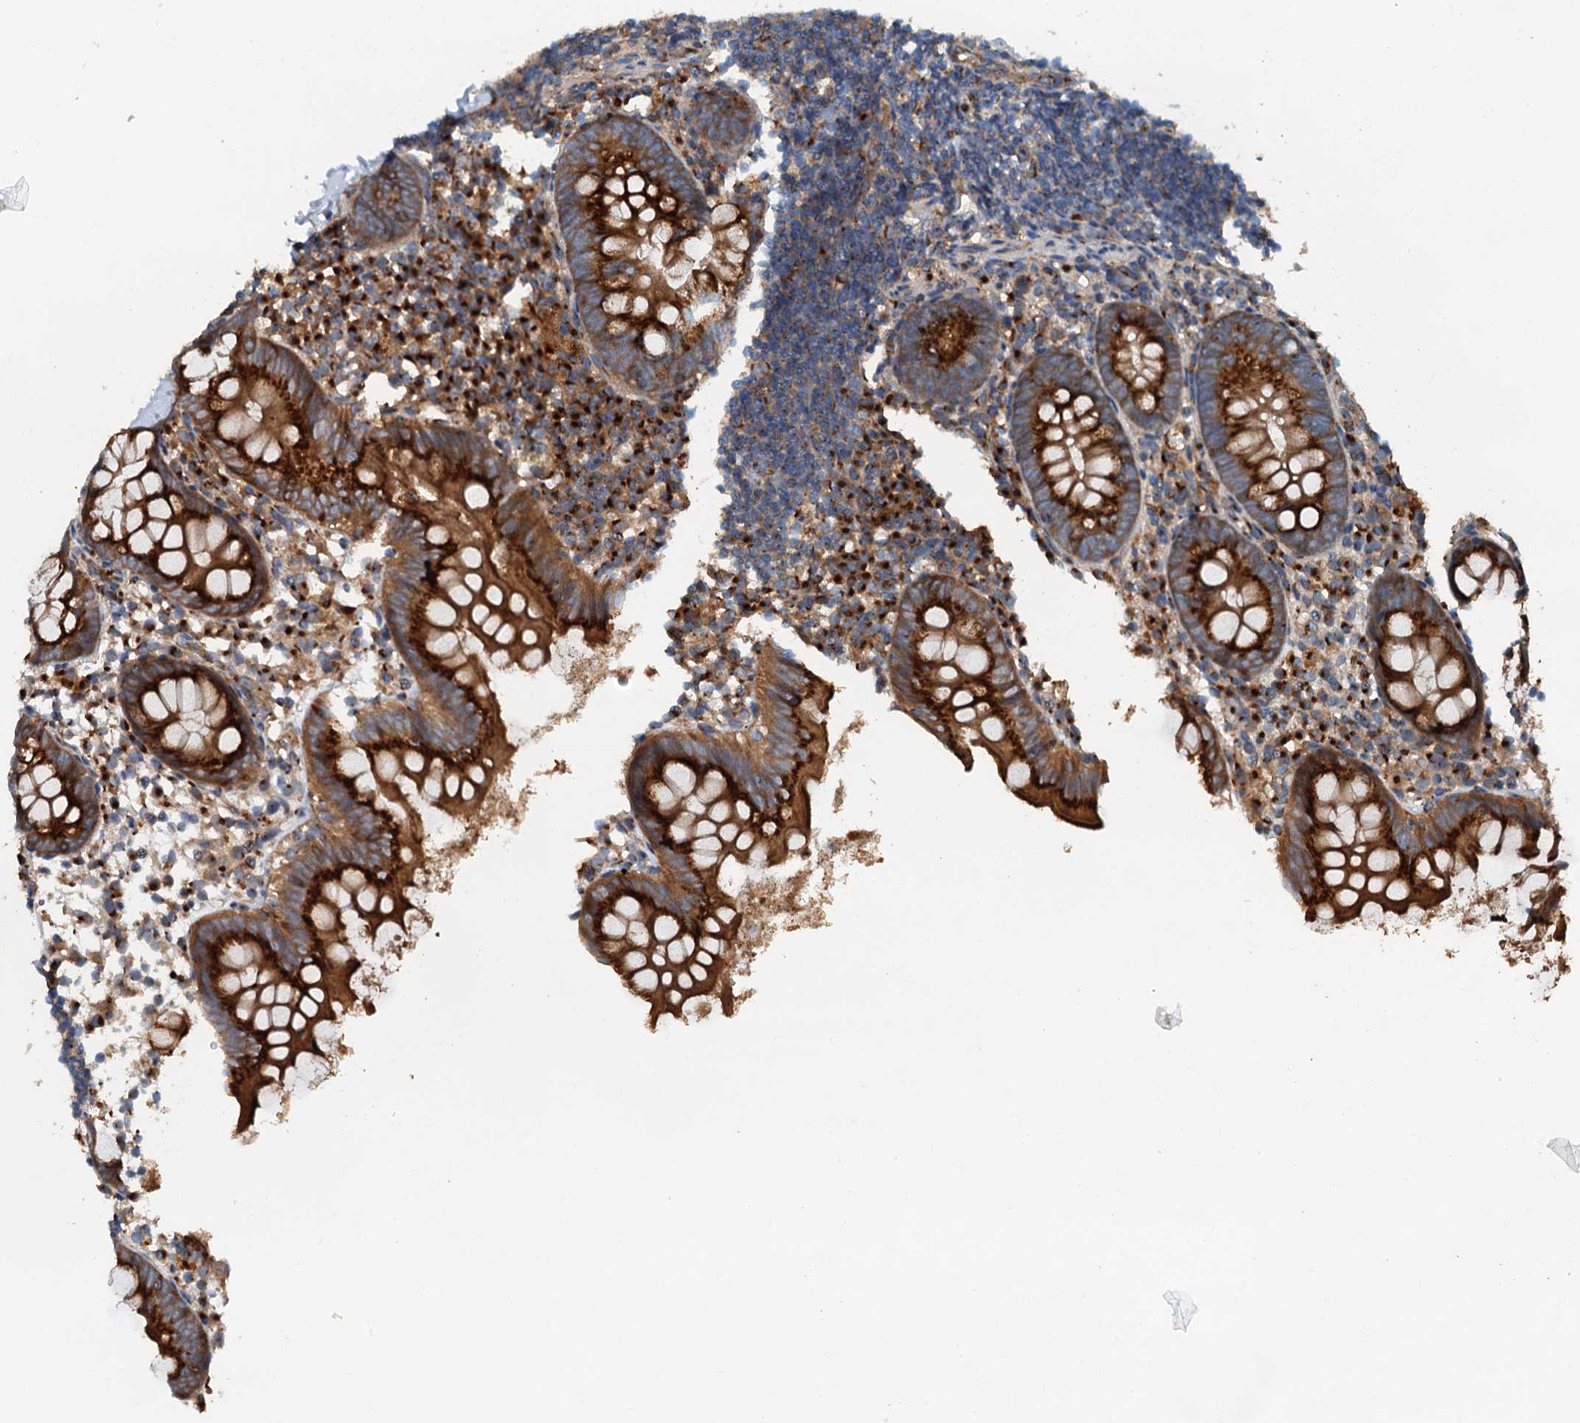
{"staining": {"intensity": "strong", "quantity": ">75%", "location": "cytoplasmic/membranous"}, "tissue": "appendix", "cell_type": "Glandular cells", "image_type": "normal", "snomed": [{"axis": "morphology", "description": "Normal tissue, NOS"}, {"axis": "topography", "description": "Appendix"}], "caption": "Protein analysis of unremarkable appendix displays strong cytoplasmic/membranous staining in about >75% of glandular cells.", "gene": "COG3", "patient": {"sex": "female", "age": 20}}